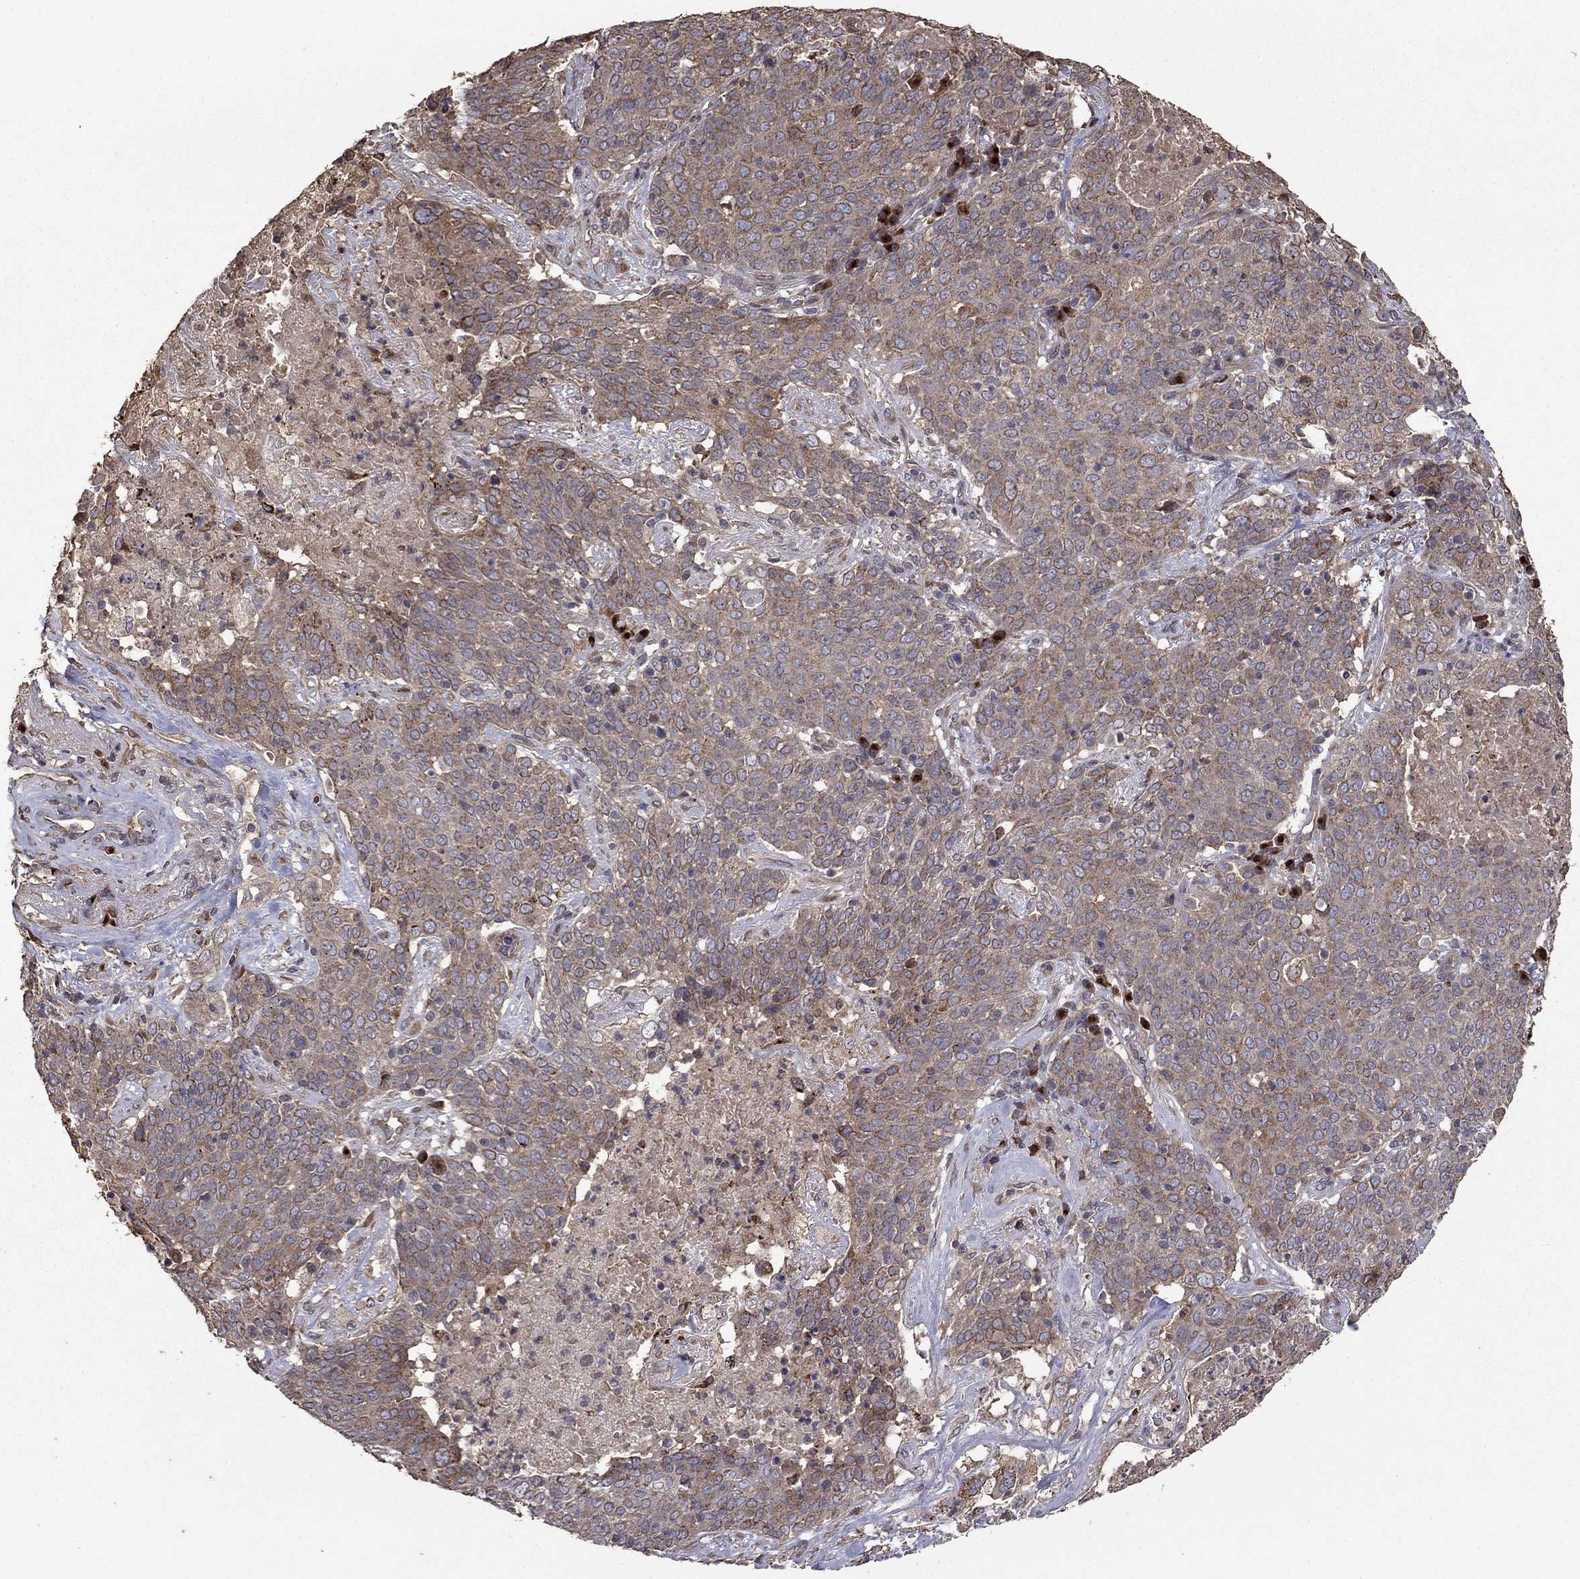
{"staining": {"intensity": "moderate", "quantity": "25%-75%", "location": "cytoplasmic/membranous"}, "tissue": "lung cancer", "cell_type": "Tumor cells", "image_type": "cancer", "snomed": [{"axis": "morphology", "description": "Squamous cell carcinoma, NOS"}, {"axis": "topography", "description": "Lung"}], "caption": "A brown stain shows moderate cytoplasmic/membranous expression of a protein in lung cancer (squamous cell carcinoma) tumor cells. The protein of interest is shown in brown color, while the nuclei are stained blue.", "gene": "FLT4", "patient": {"sex": "male", "age": 82}}